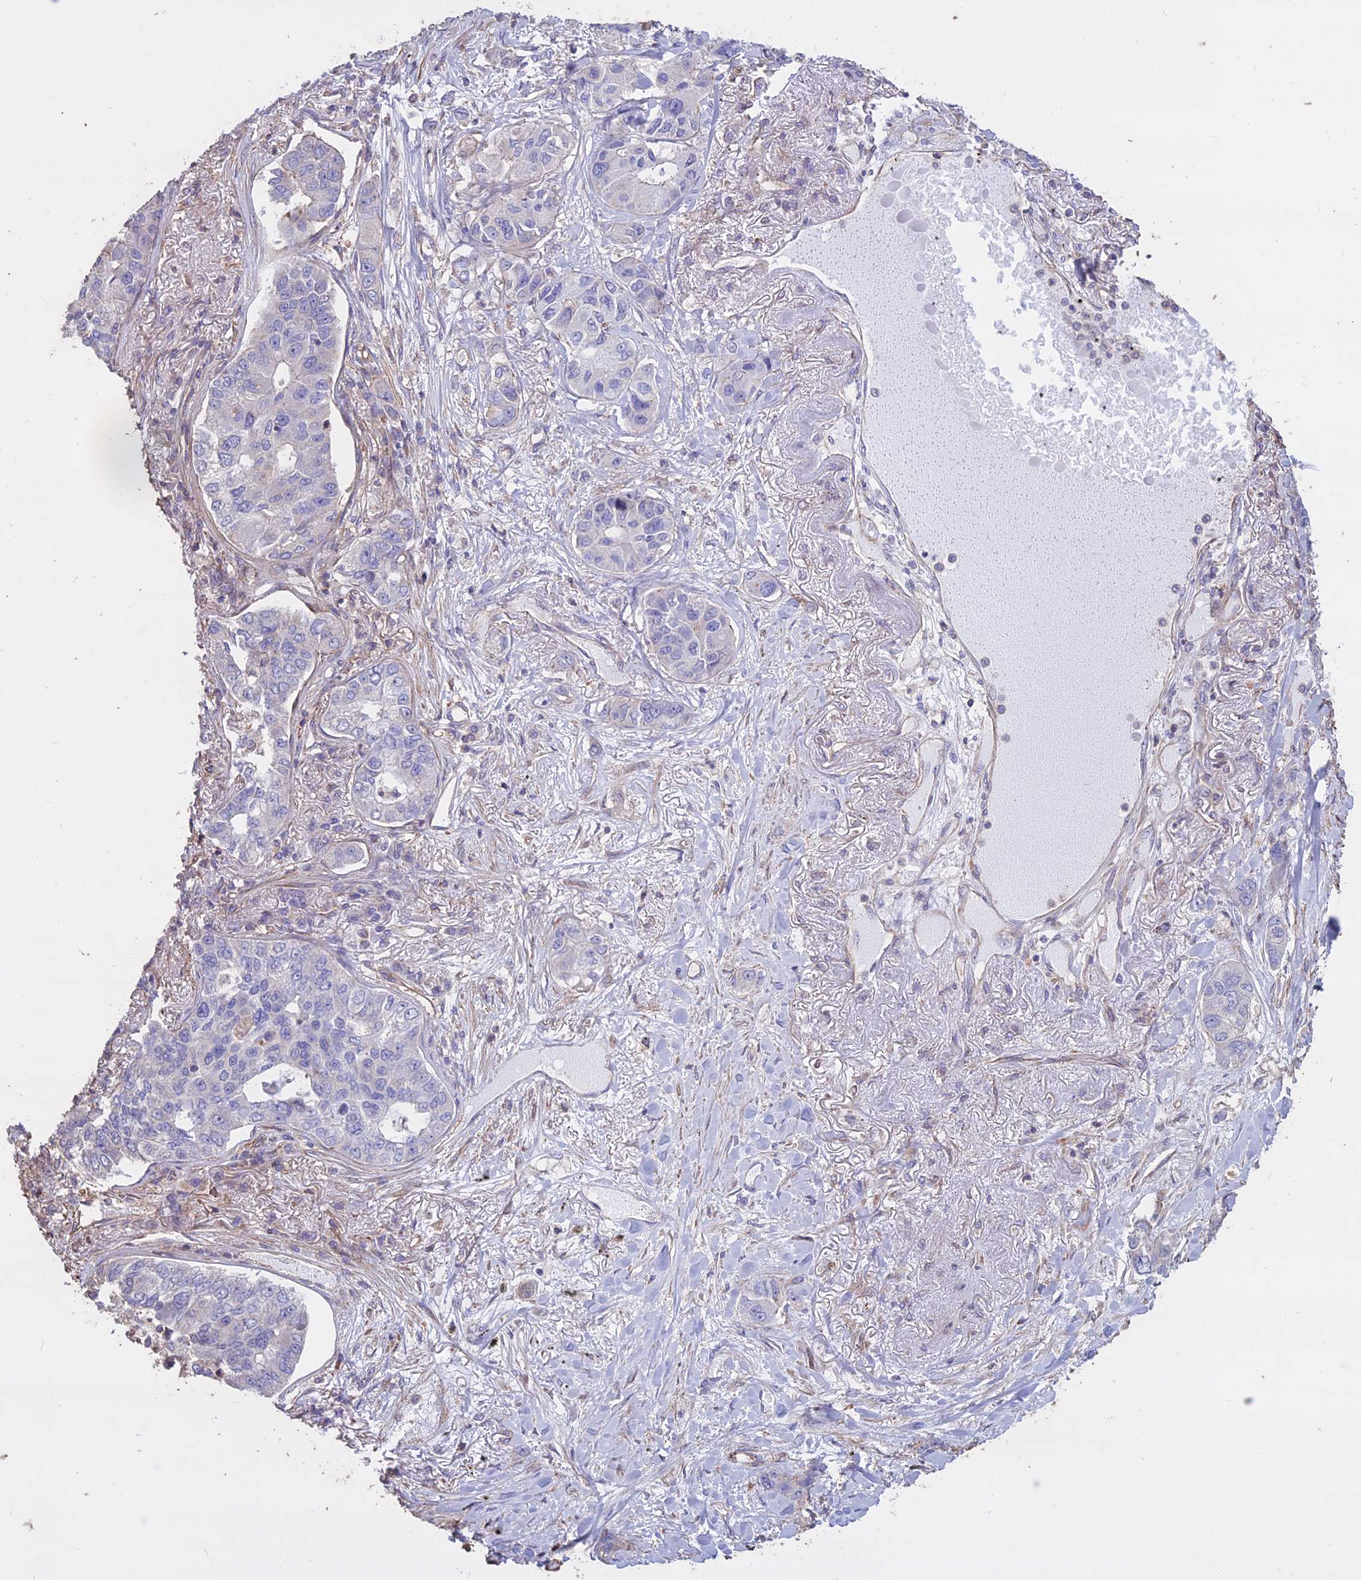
{"staining": {"intensity": "negative", "quantity": "none", "location": "none"}, "tissue": "lung cancer", "cell_type": "Tumor cells", "image_type": "cancer", "snomed": [{"axis": "morphology", "description": "Adenocarcinoma, NOS"}, {"axis": "topography", "description": "Lung"}], "caption": "Photomicrograph shows no protein staining in tumor cells of lung cancer tissue.", "gene": "CCDC148", "patient": {"sex": "male", "age": 49}}